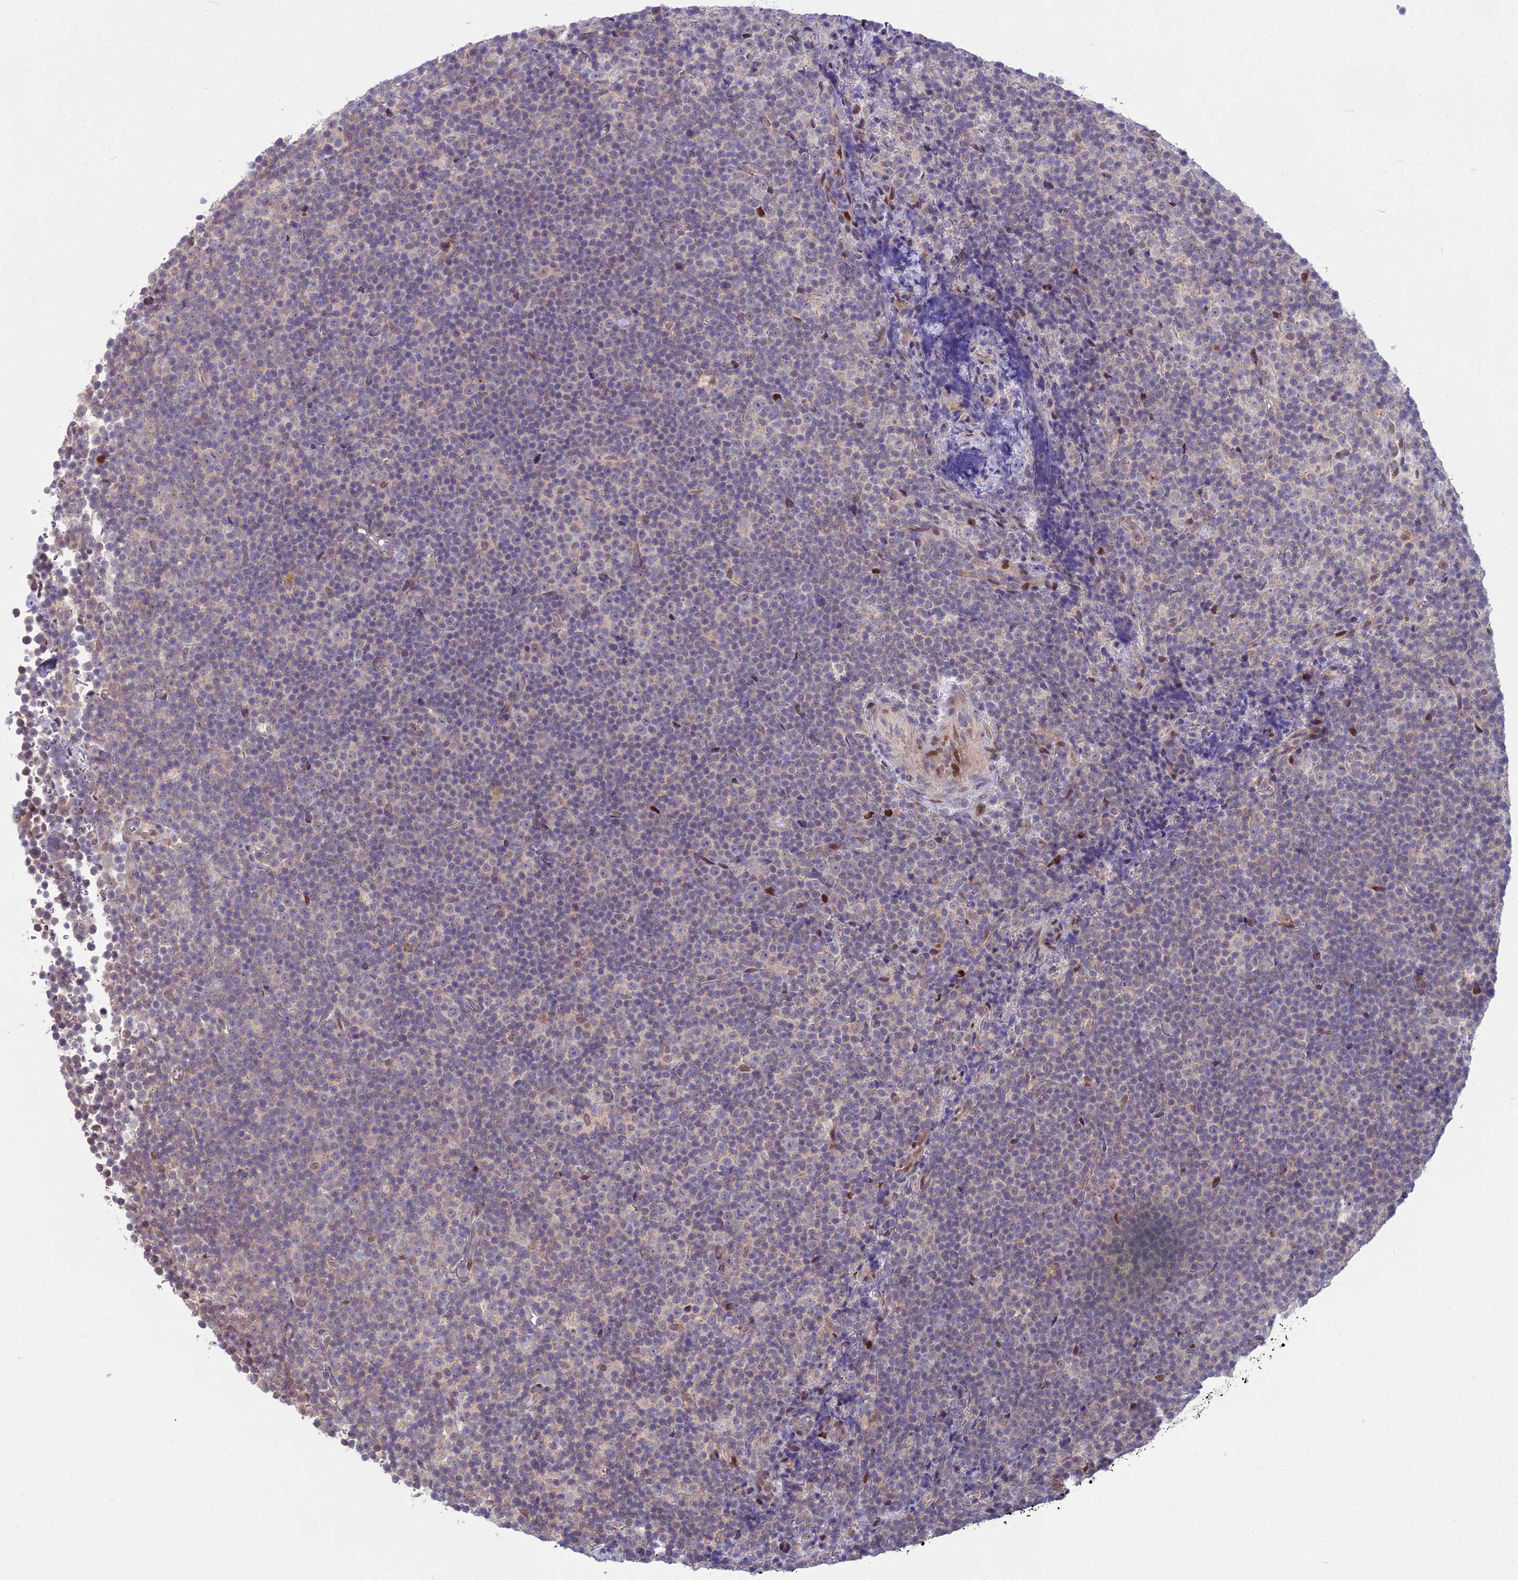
{"staining": {"intensity": "negative", "quantity": "none", "location": "none"}, "tissue": "lymphoma", "cell_type": "Tumor cells", "image_type": "cancer", "snomed": [{"axis": "morphology", "description": "Malignant lymphoma, non-Hodgkin's type, Low grade"}, {"axis": "topography", "description": "Lymph node"}], "caption": "This is an immunohistochemistry micrograph of lymphoma. There is no expression in tumor cells.", "gene": "AP1M1", "patient": {"sex": "female", "age": 67}}